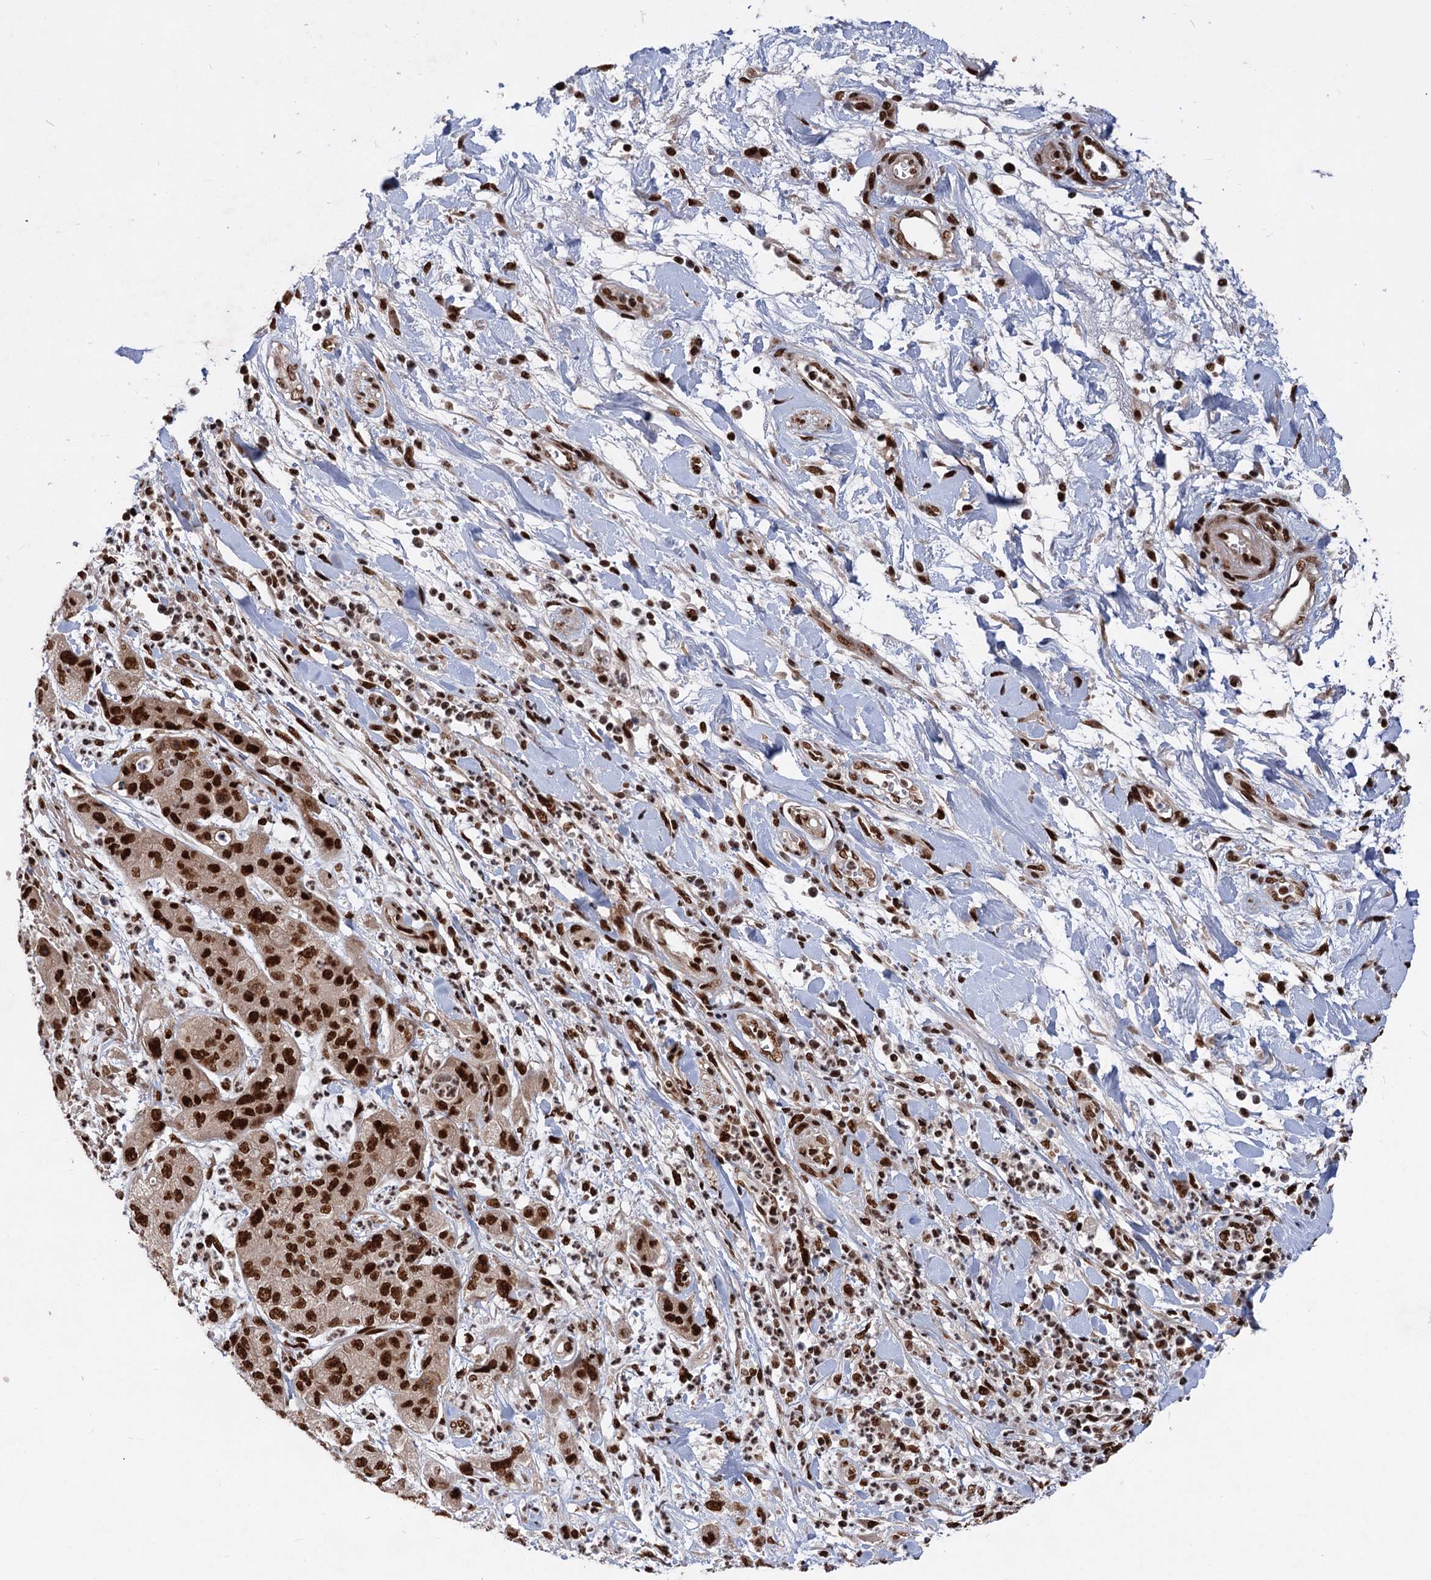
{"staining": {"intensity": "strong", "quantity": ">75%", "location": "nuclear"}, "tissue": "pancreatic cancer", "cell_type": "Tumor cells", "image_type": "cancer", "snomed": [{"axis": "morphology", "description": "Adenocarcinoma, NOS"}, {"axis": "topography", "description": "Pancreas"}], "caption": "An image showing strong nuclear expression in approximately >75% of tumor cells in pancreatic cancer, as visualized by brown immunohistochemical staining.", "gene": "MAML1", "patient": {"sex": "female", "age": 78}}